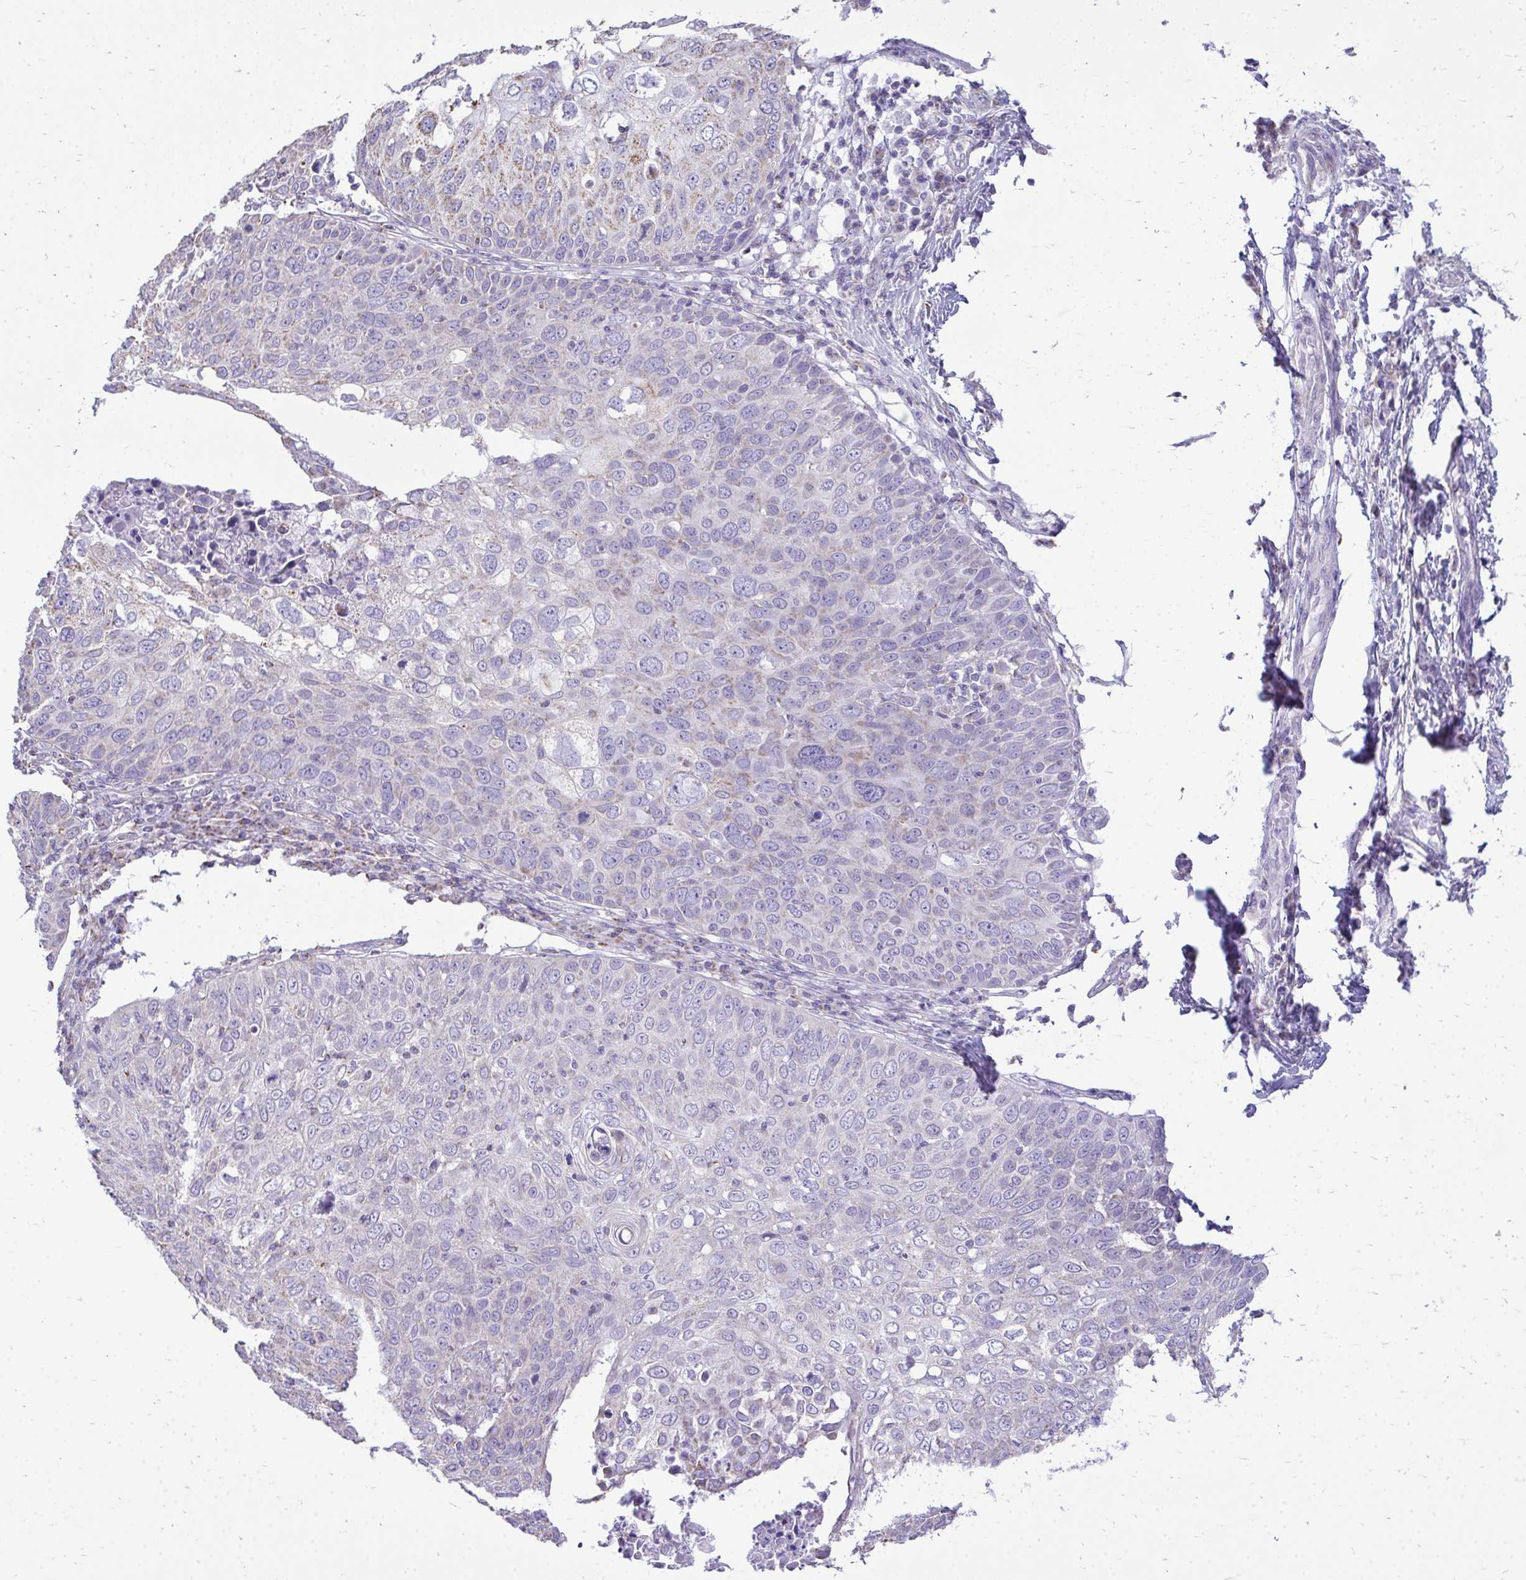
{"staining": {"intensity": "negative", "quantity": "none", "location": "none"}, "tissue": "skin cancer", "cell_type": "Tumor cells", "image_type": "cancer", "snomed": [{"axis": "morphology", "description": "Squamous cell carcinoma, NOS"}, {"axis": "topography", "description": "Skin"}], "caption": "Squamous cell carcinoma (skin) was stained to show a protein in brown. There is no significant staining in tumor cells. The staining is performed using DAB brown chromogen with nuclei counter-stained in using hematoxylin.", "gene": "MPZL2", "patient": {"sex": "male", "age": 87}}